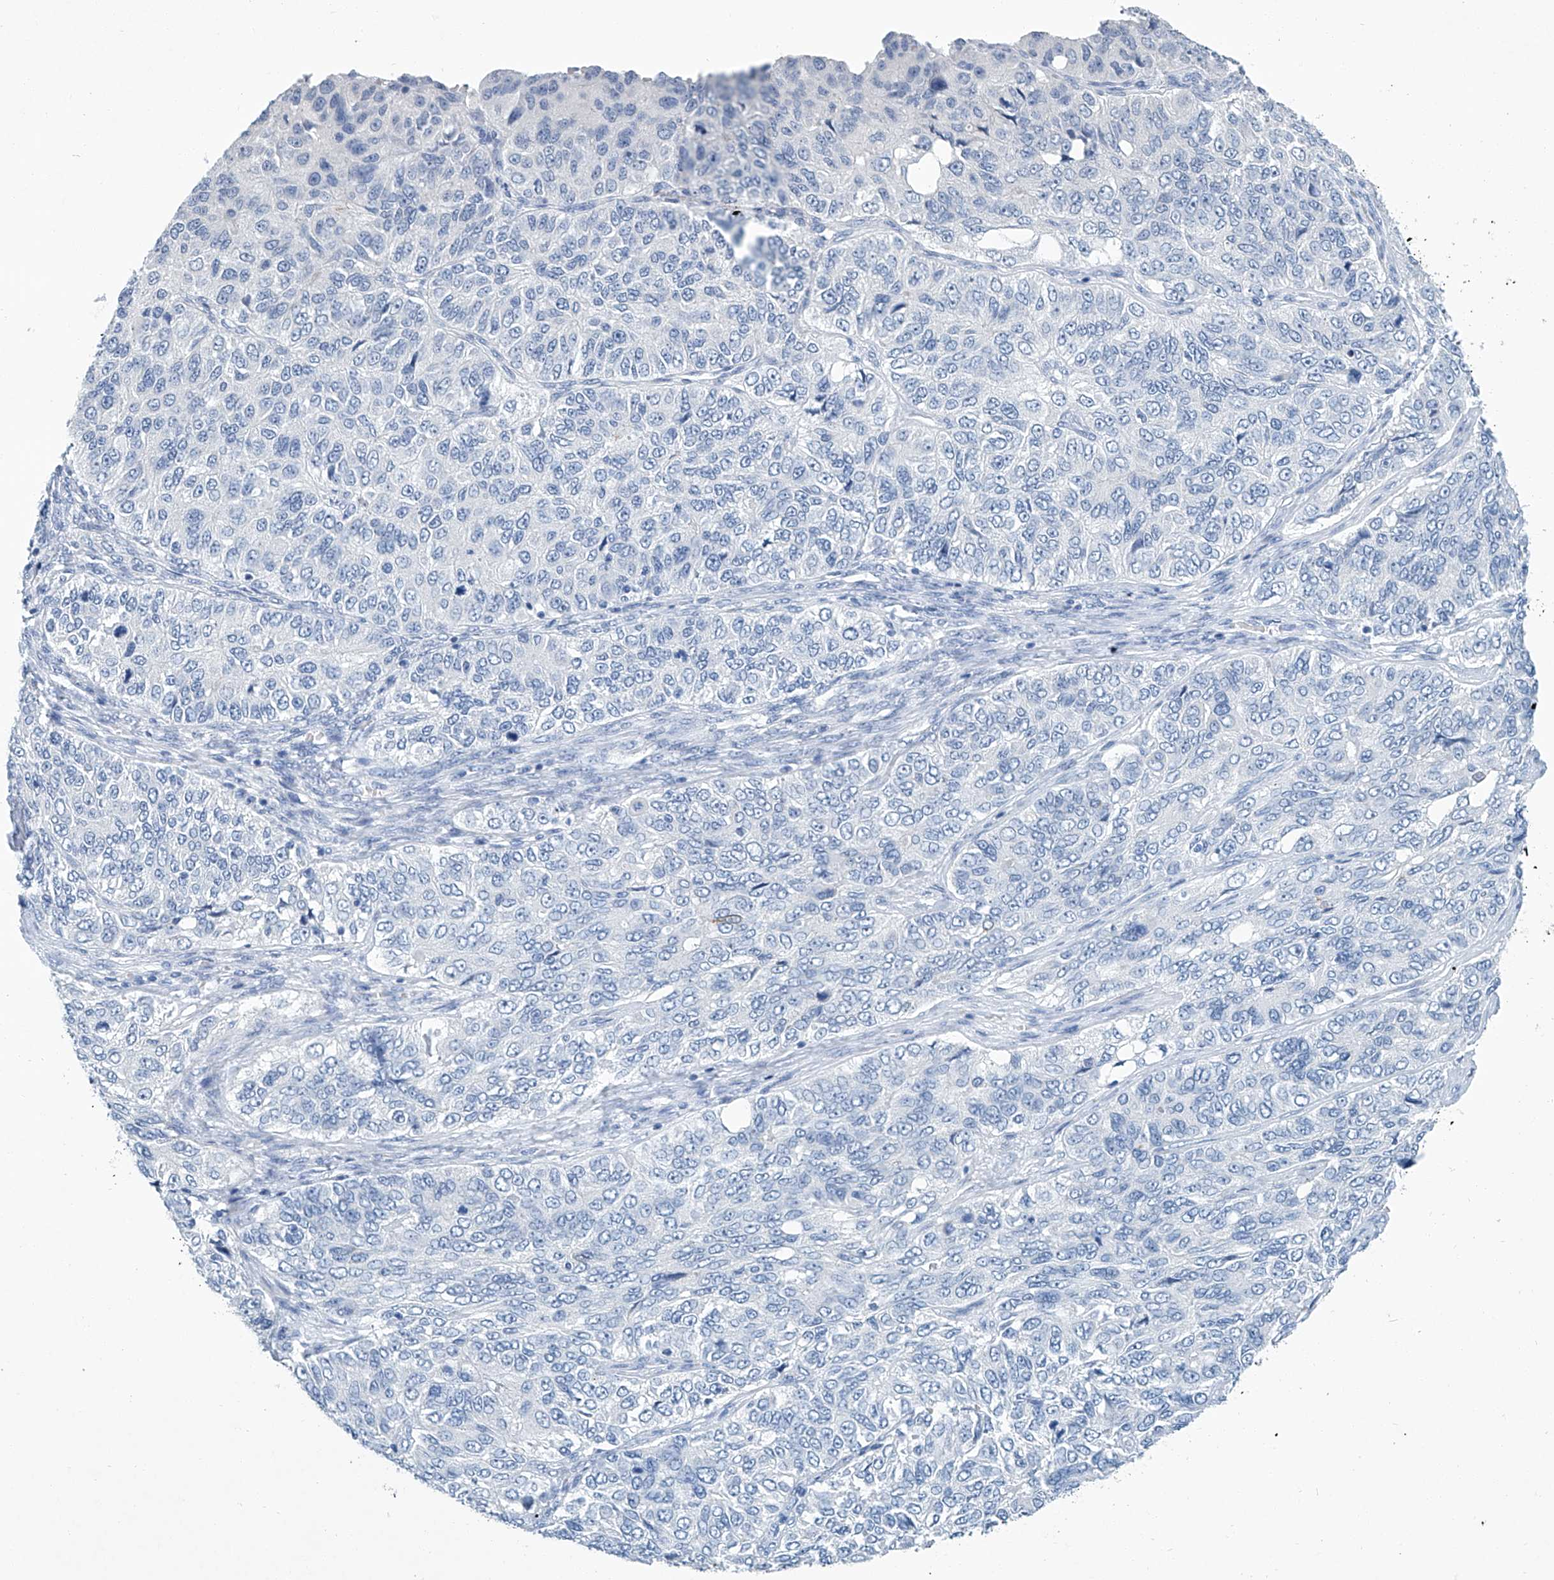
{"staining": {"intensity": "negative", "quantity": "none", "location": "none"}, "tissue": "ovarian cancer", "cell_type": "Tumor cells", "image_type": "cancer", "snomed": [{"axis": "morphology", "description": "Carcinoma, endometroid"}, {"axis": "topography", "description": "Ovary"}], "caption": "High magnification brightfield microscopy of ovarian cancer (endometroid carcinoma) stained with DAB (brown) and counterstained with hematoxylin (blue): tumor cells show no significant staining. The staining was performed using DAB to visualize the protein expression in brown, while the nuclei were stained in blue with hematoxylin (Magnification: 20x).", "gene": "CYP2A7", "patient": {"sex": "female", "age": 51}}